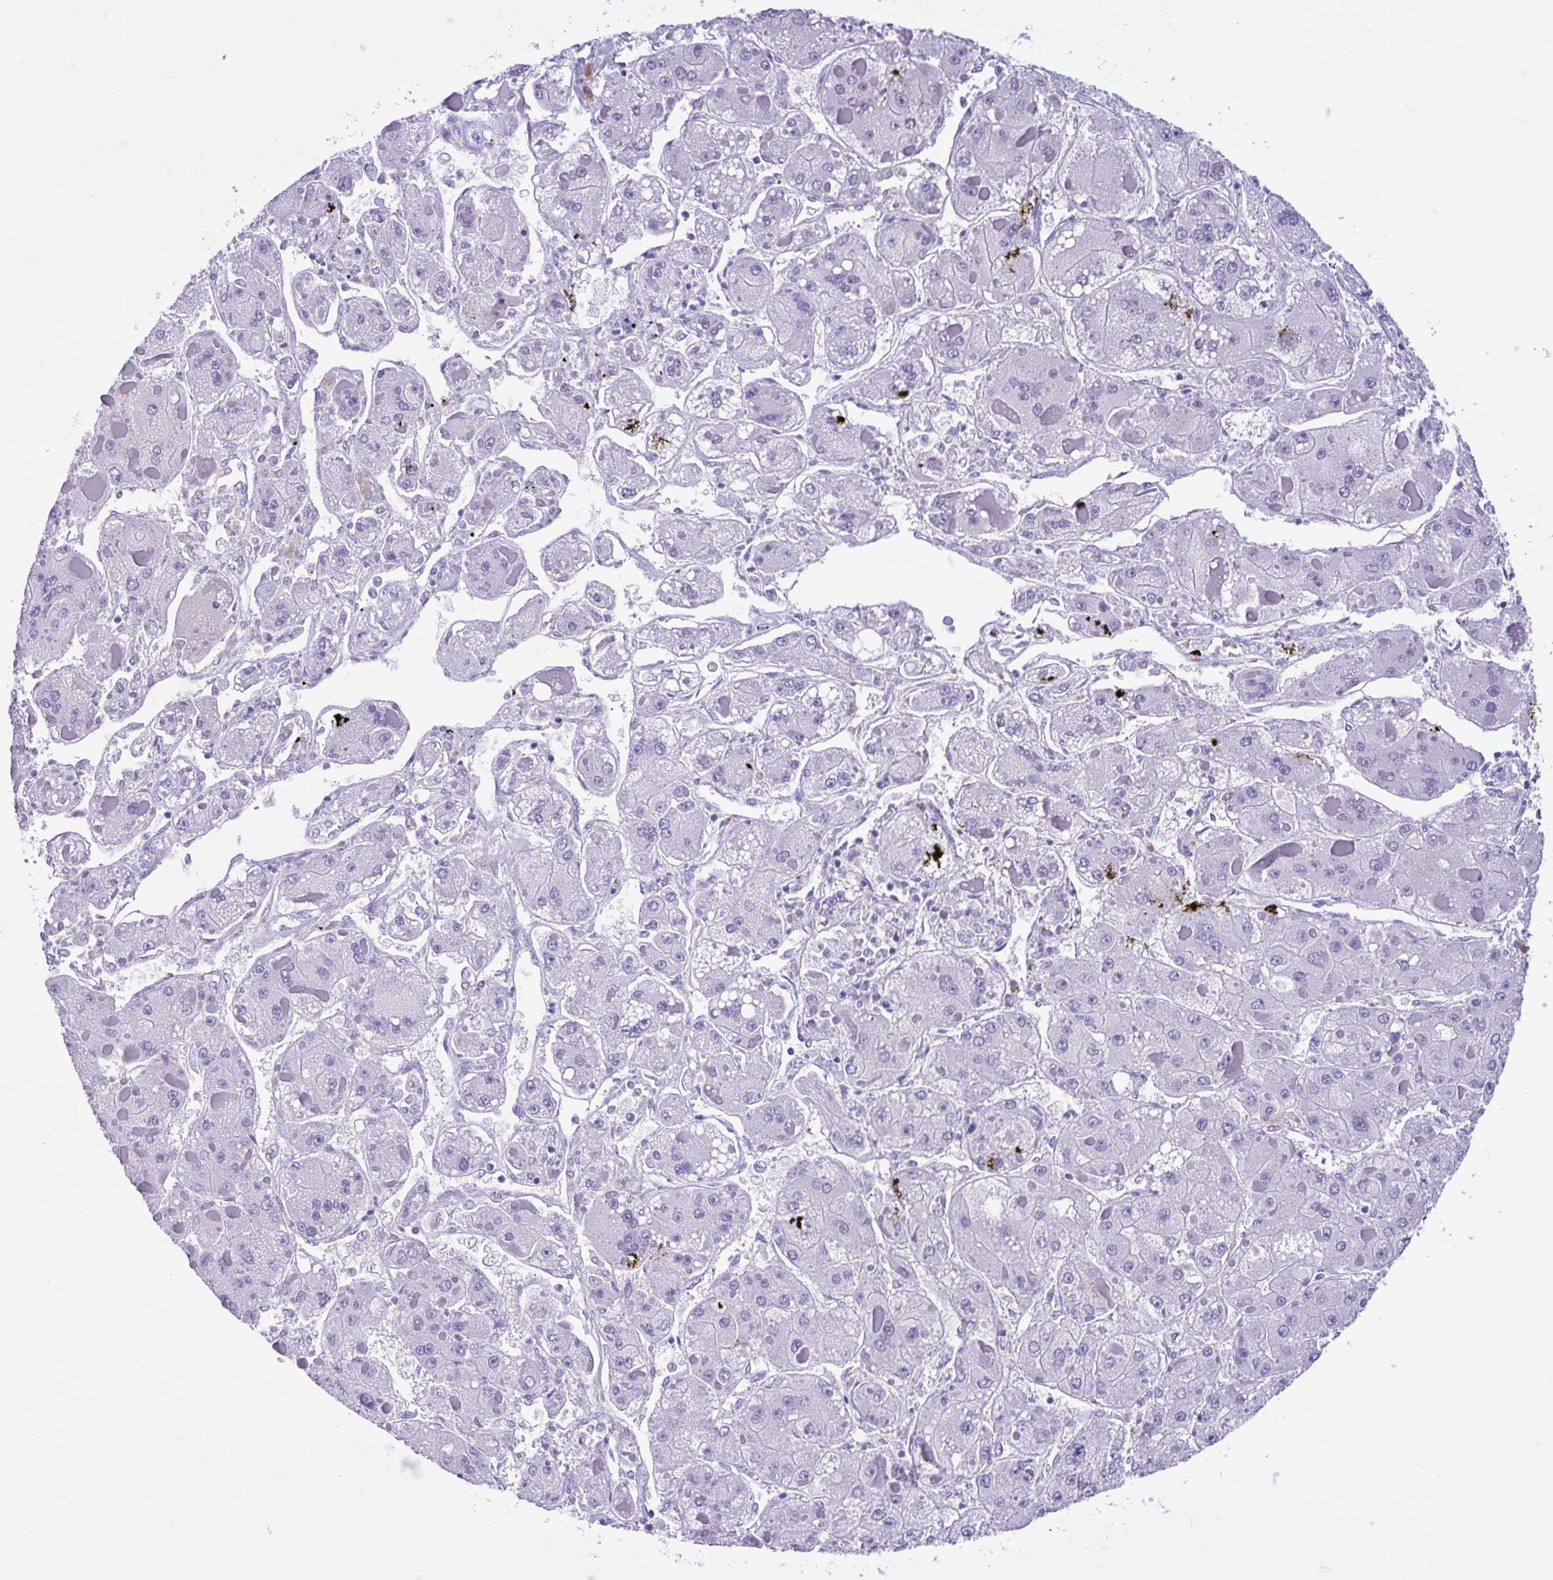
{"staining": {"intensity": "negative", "quantity": "none", "location": "none"}, "tissue": "liver cancer", "cell_type": "Tumor cells", "image_type": "cancer", "snomed": [{"axis": "morphology", "description": "Carcinoma, Hepatocellular, NOS"}, {"axis": "topography", "description": "Liver"}], "caption": "Protein analysis of liver cancer (hepatocellular carcinoma) demonstrates no significant positivity in tumor cells.", "gene": "OR4N4", "patient": {"sex": "female", "age": 73}}